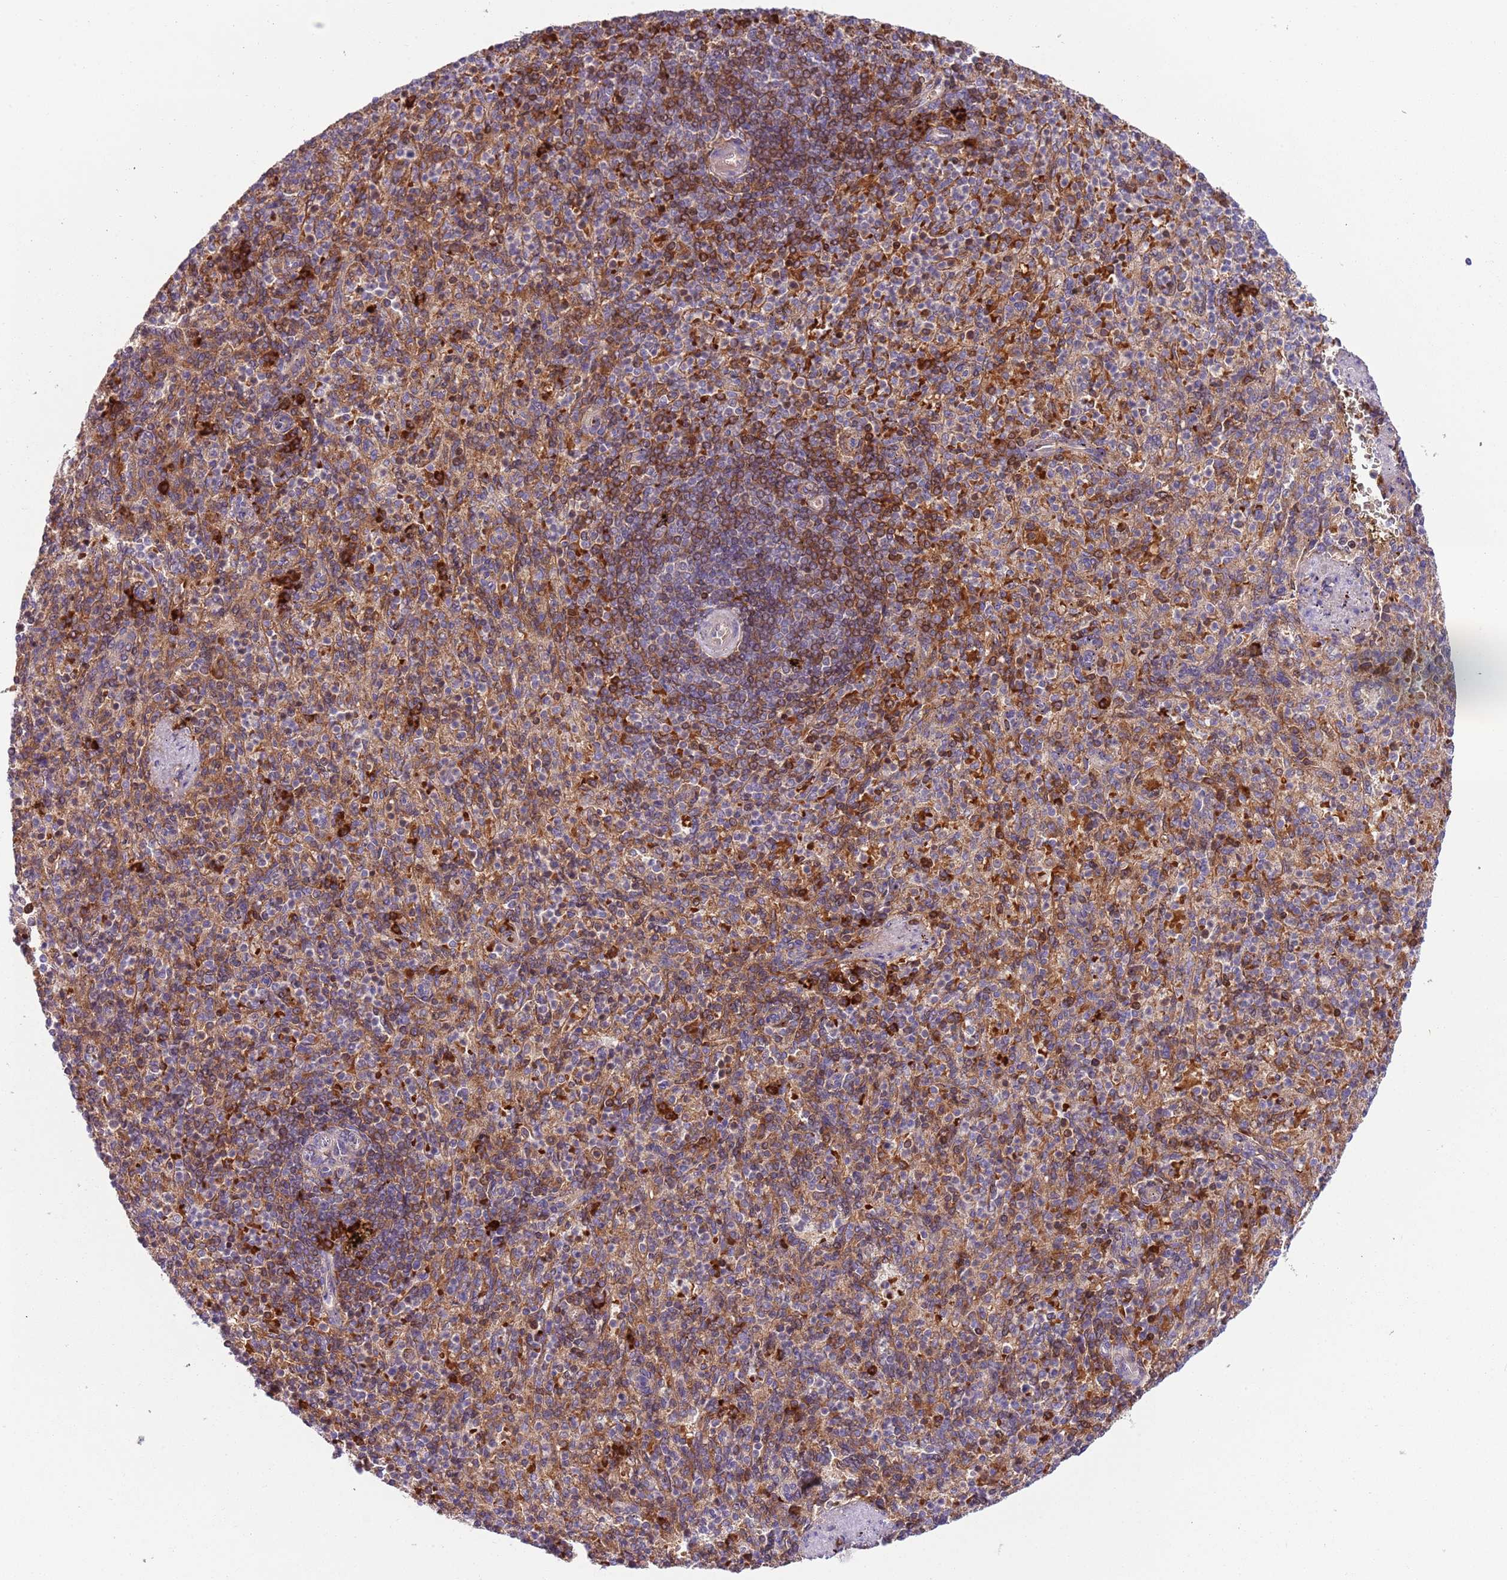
{"staining": {"intensity": "moderate", "quantity": "25%-75%", "location": "cytoplasmic/membranous"}, "tissue": "spleen", "cell_type": "Cells in red pulp", "image_type": "normal", "snomed": [{"axis": "morphology", "description": "Normal tissue, NOS"}, {"axis": "topography", "description": "Spleen"}], "caption": "Immunohistochemical staining of unremarkable human spleen reveals 25%-75% levels of moderate cytoplasmic/membranous protein staining in approximately 25%-75% of cells in red pulp. (Brightfield microscopy of DAB IHC at high magnification).", "gene": "VWCE", "patient": {"sex": "female", "age": 74}}